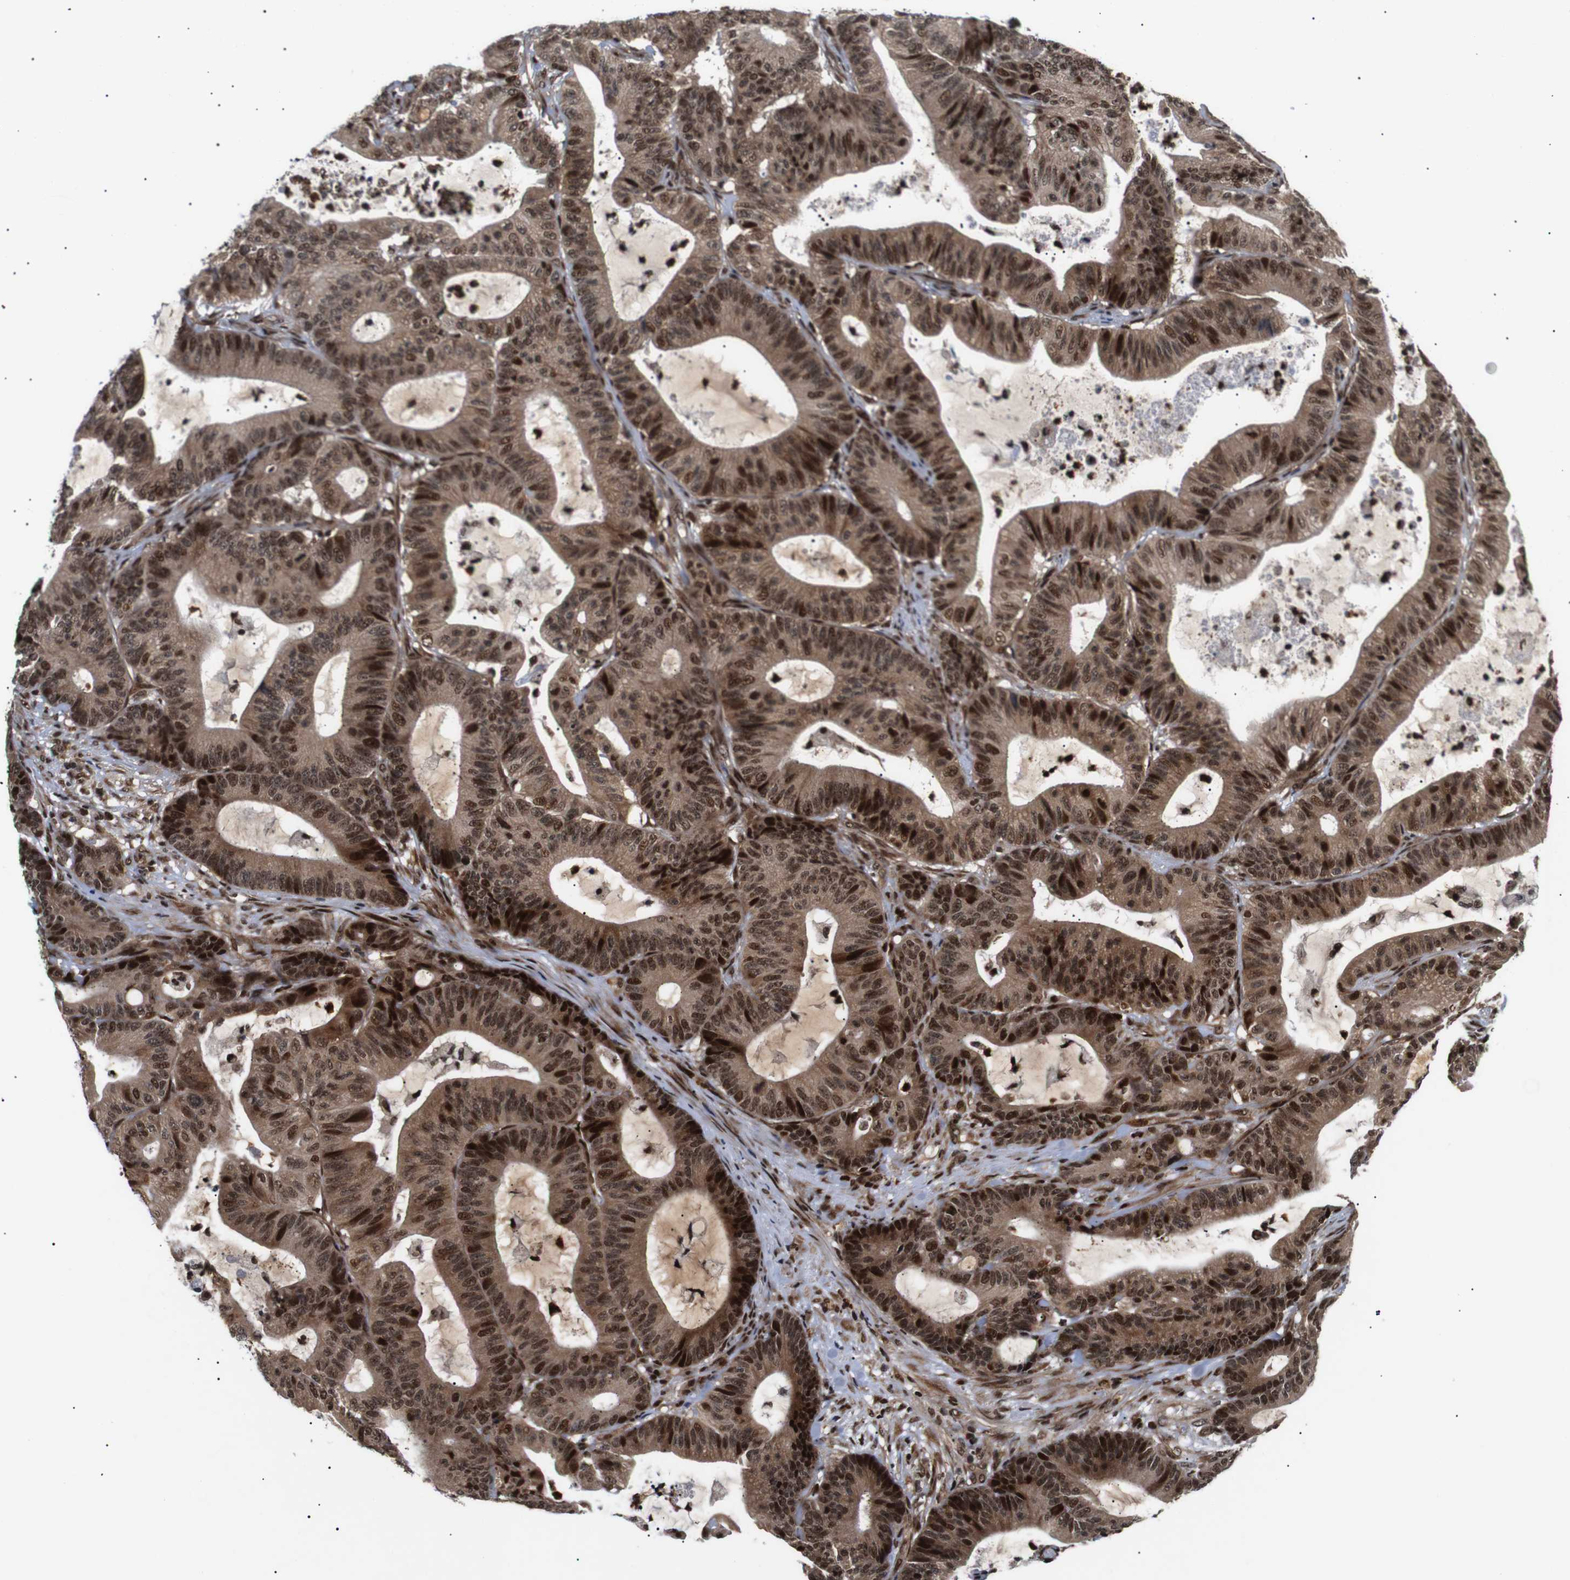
{"staining": {"intensity": "strong", "quantity": ">75%", "location": "cytoplasmic/membranous,nuclear"}, "tissue": "colorectal cancer", "cell_type": "Tumor cells", "image_type": "cancer", "snomed": [{"axis": "morphology", "description": "Adenocarcinoma, NOS"}, {"axis": "topography", "description": "Colon"}], "caption": "Human colorectal cancer stained with a brown dye exhibits strong cytoplasmic/membranous and nuclear positive expression in about >75% of tumor cells.", "gene": "KIF23", "patient": {"sex": "female", "age": 84}}